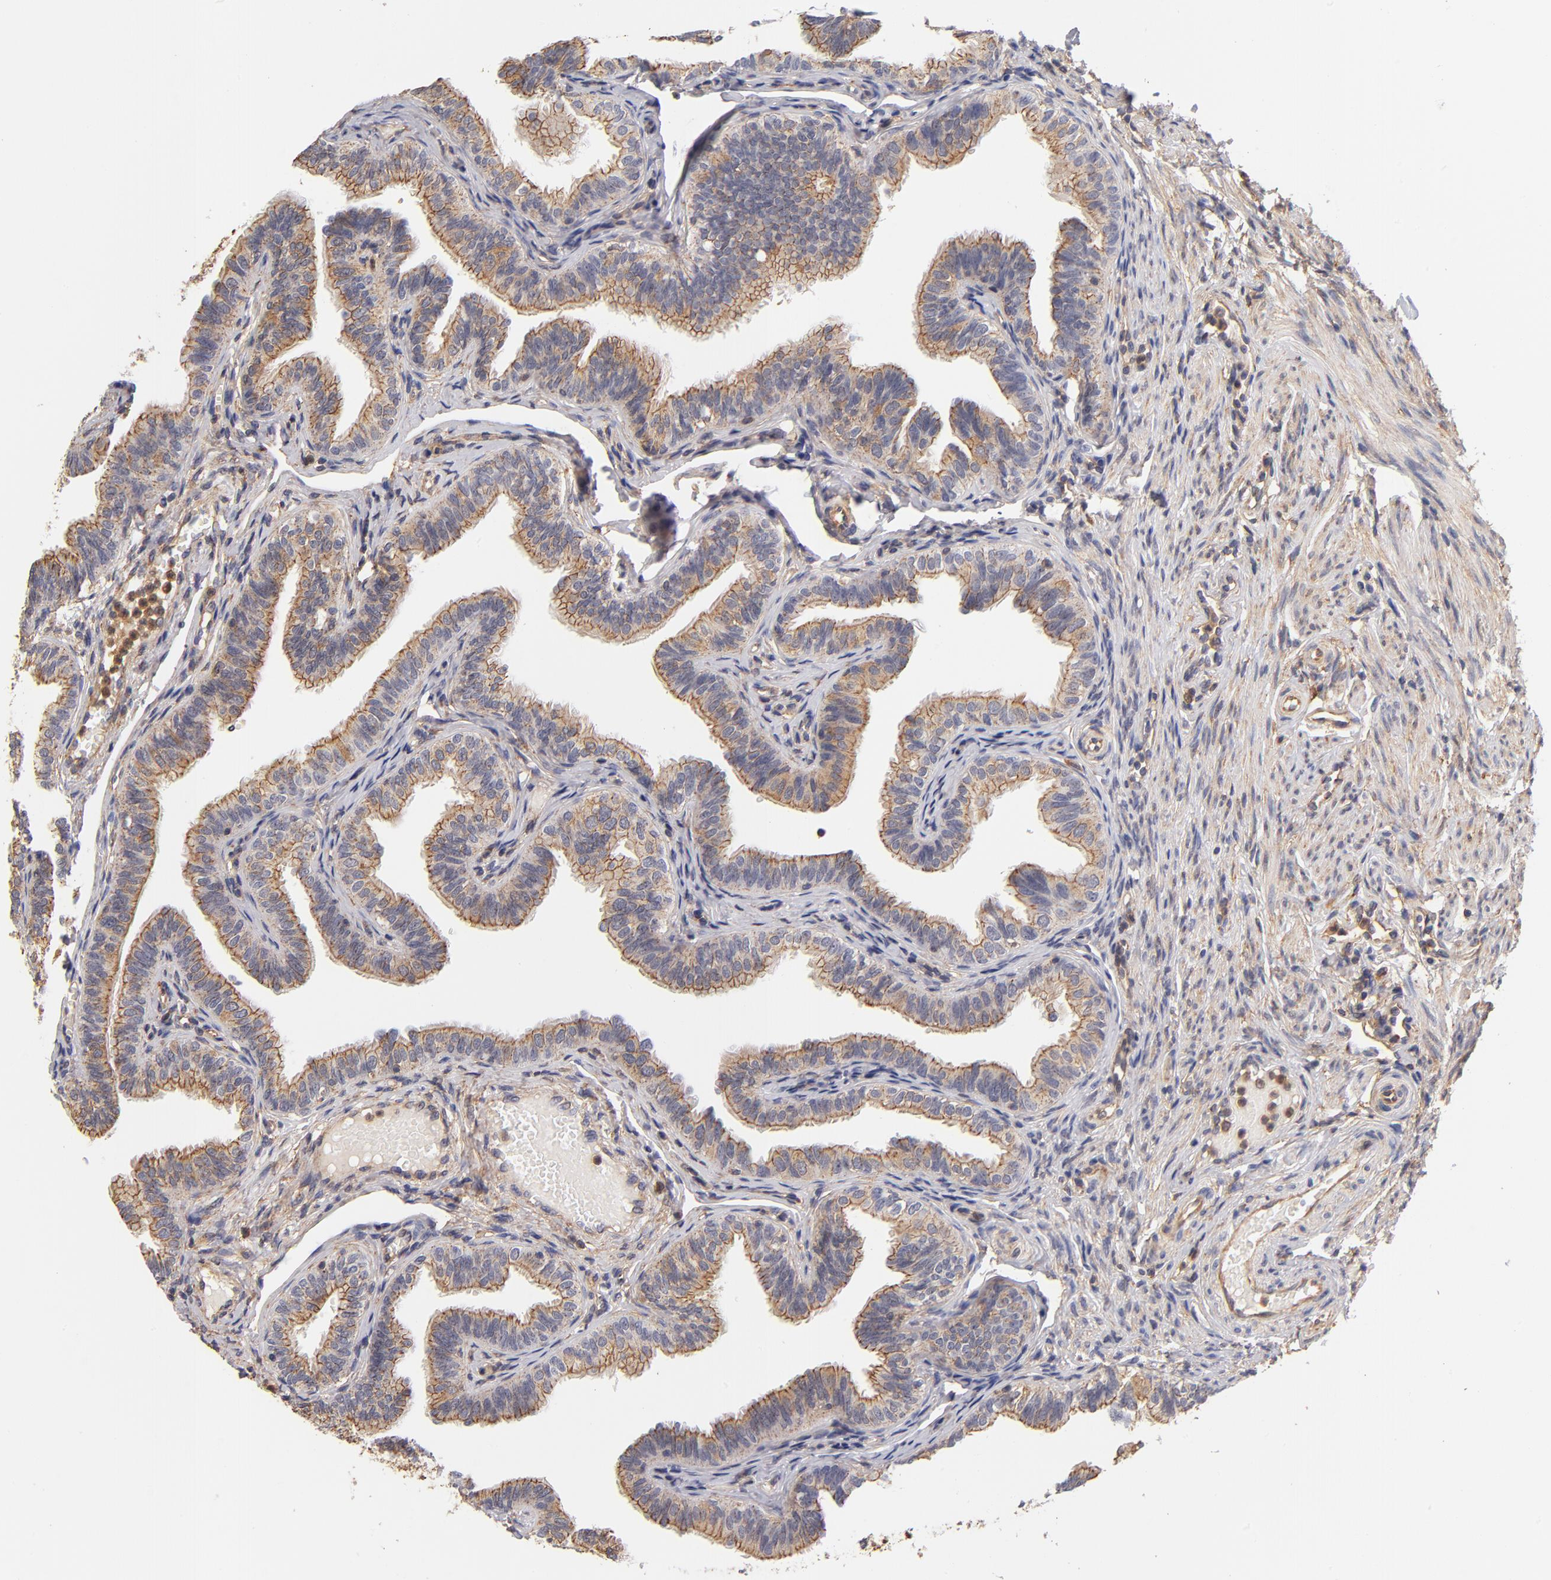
{"staining": {"intensity": "moderate", "quantity": "25%-75%", "location": "cytoplasmic/membranous"}, "tissue": "fallopian tube", "cell_type": "Glandular cells", "image_type": "normal", "snomed": [{"axis": "morphology", "description": "Normal tissue, NOS"}, {"axis": "morphology", "description": "Dermoid, NOS"}, {"axis": "topography", "description": "Fallopian tube"}], "caption": "Immunohistochemical staining of normal human fallopian tube exhibits 25%-75% levels of moderate cytoplasmic/membranous protein staining in about 25%-75% of glandular cells. The protein of interest is stained brown, and the nuclei are stained in blue (DAB (3,3'-diaminobenzidine) IHC with brightfield microscopy, high magnification).", "gene": "FCMR", "patient": {"sex": "female", "age": 33}}